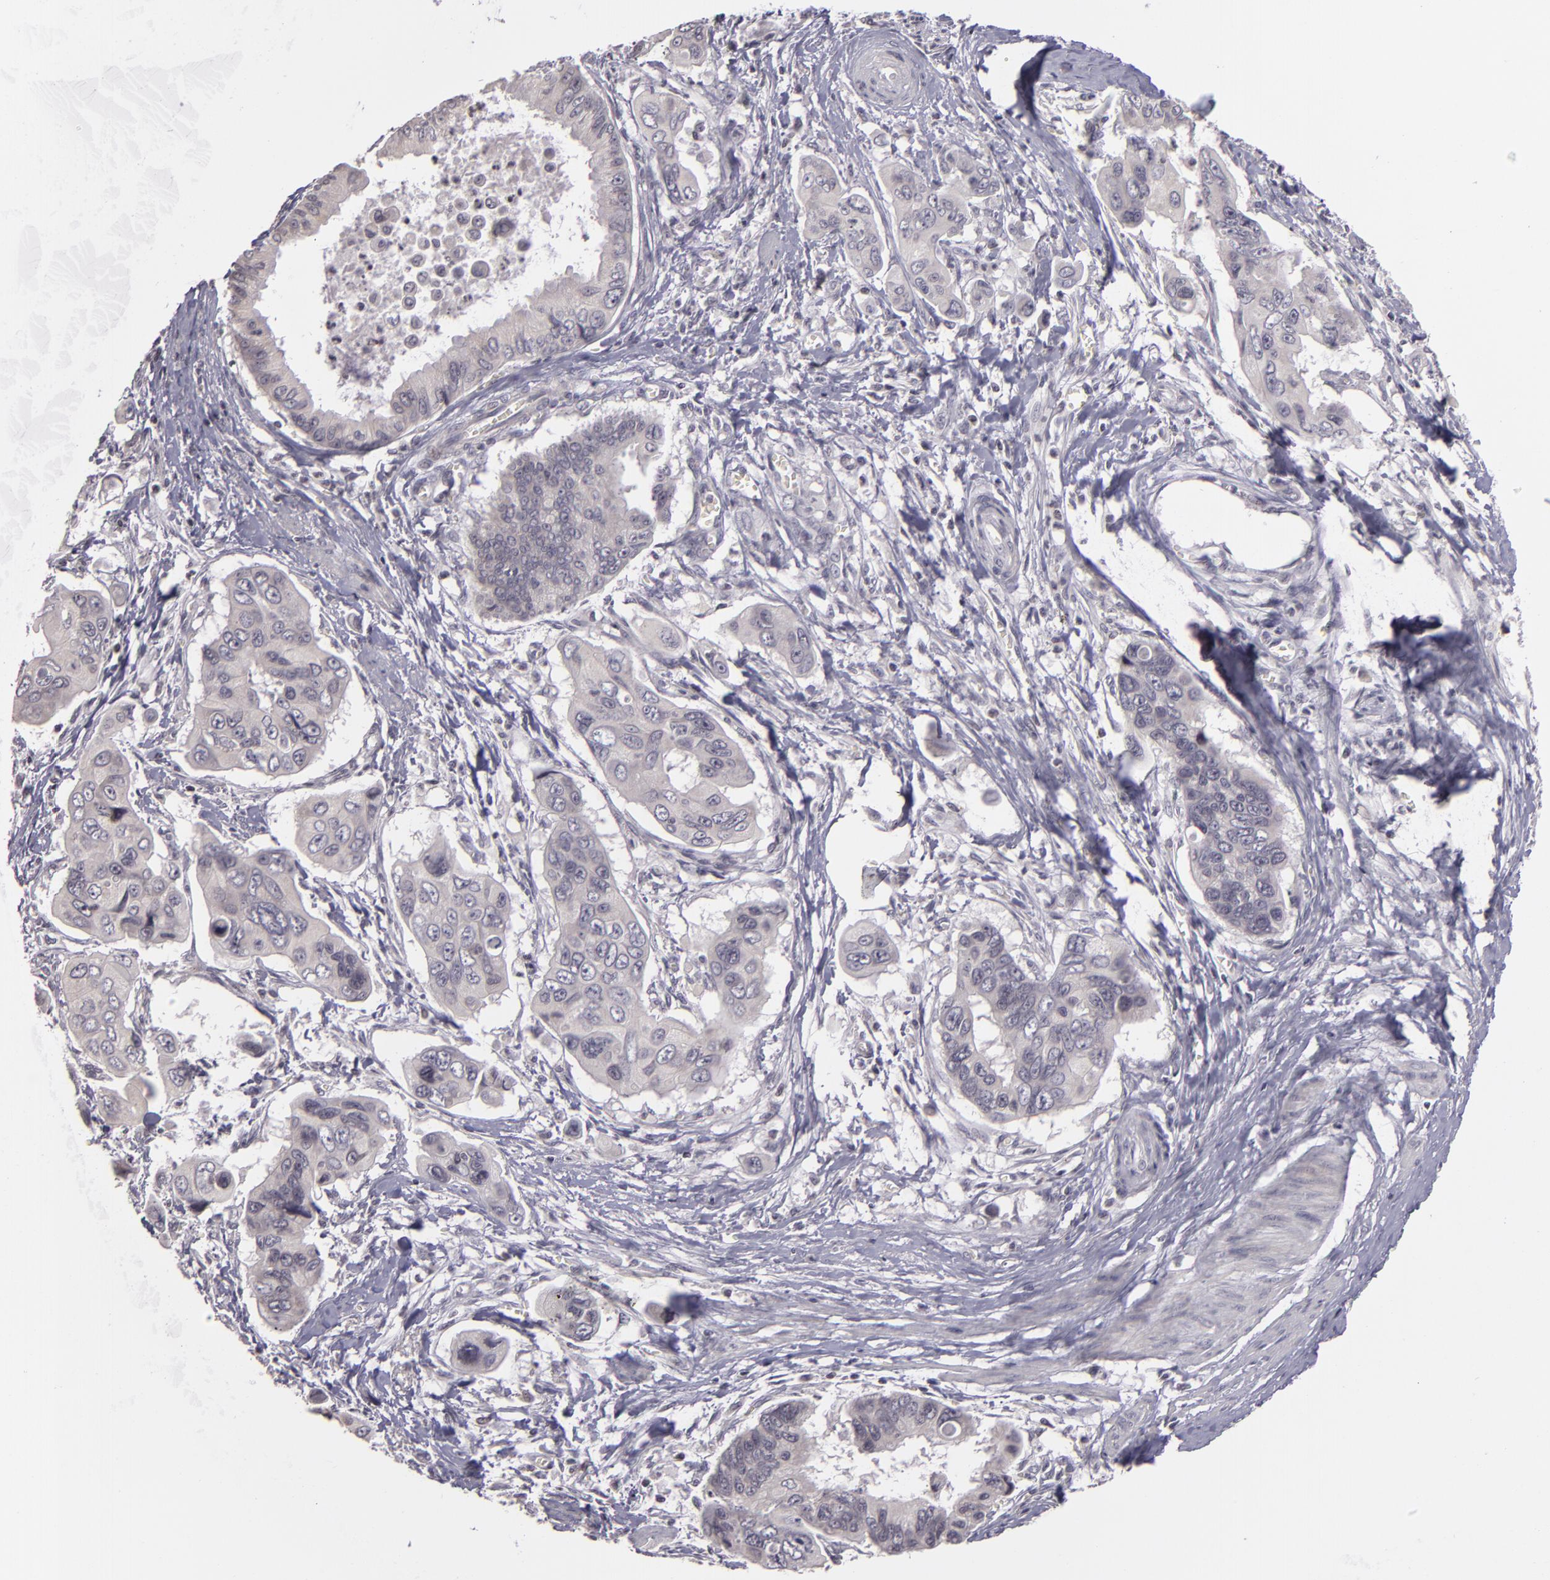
{"staining": {"intensity": "negative", "quantity": "none", "location": "none"}, "tissue": "stomach cancer", "cell_type": "Tumor cells", "image_type": "cancer", "snomed": [{"axis": "morphology", "description": "Adenocarcinoma, NOS"}, {"axis": "topography", "description": "Stomach, upper"}], "caption": "High magnification brightfield microscopy of stomach cancer stained with DAB (3,3'-diaminobenzidine) (brown) and counterstained with hematoxylin (blue): tumor cells show no significant expression.", "gene": "AKAP6", "patient": {"sex": "male", "age": 80}}